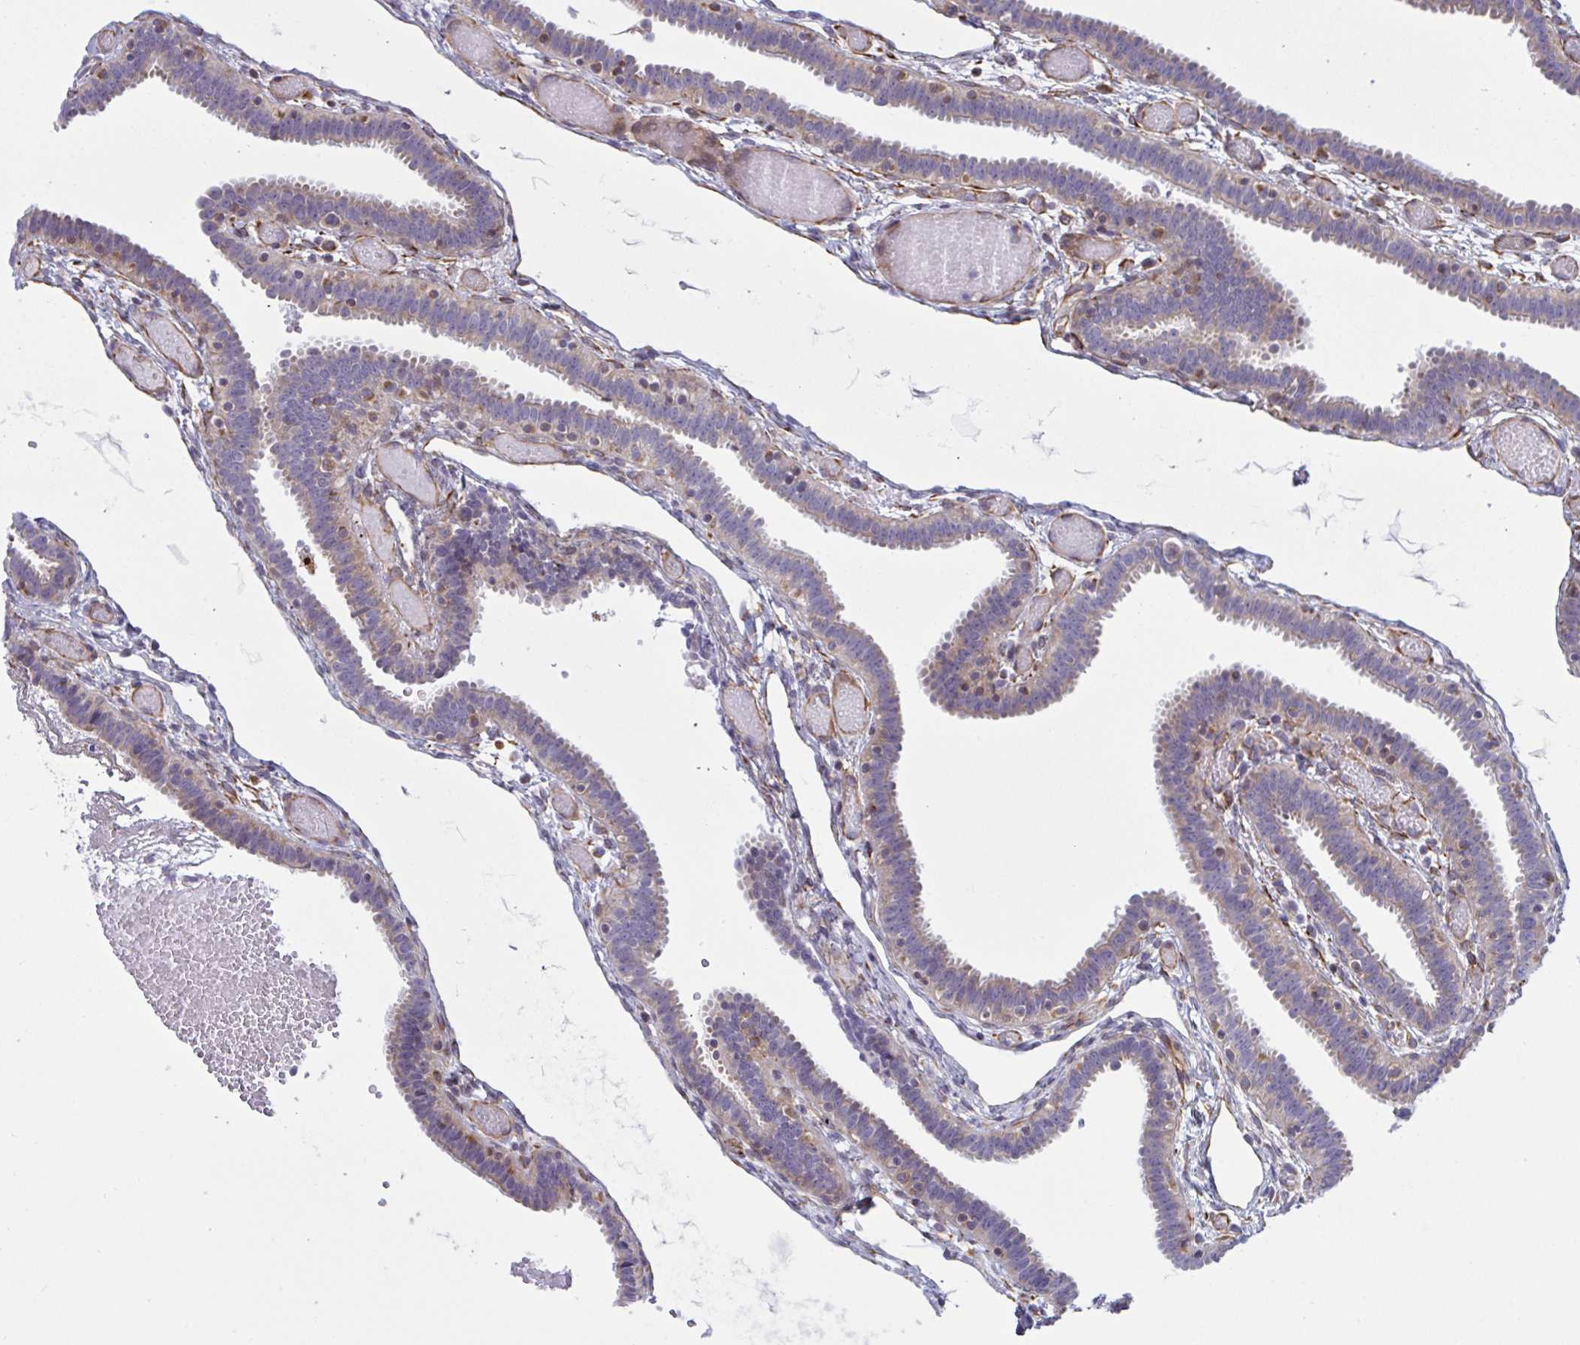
{"staining": {"intensity": "weak", "quantity": "25%-75%", "location": "cytoplasmic/membranous"}, "tissue": "fallopian tube", "cell_type": "Glandular cells", "image_type": "normal", "snomed": [{"axis": "morphology", "description": "Normal tissue, NOS"}, {"axis": "topography", "description": "Fallopian tube"}], "caption": "Protein staining by immunohistochemistry (IHC) demonstrates weak cytoplasmic/membranous staining in approximately 25%-75% of glandular cells in normal fallopian tube. The protein of interest is stained brown, and the nuclei are stained in blue (DAB IHC with brightfield microscopy, high magnification).", "gene": "DCBLD1", "patient": {"sex": "female", "age": 37}}